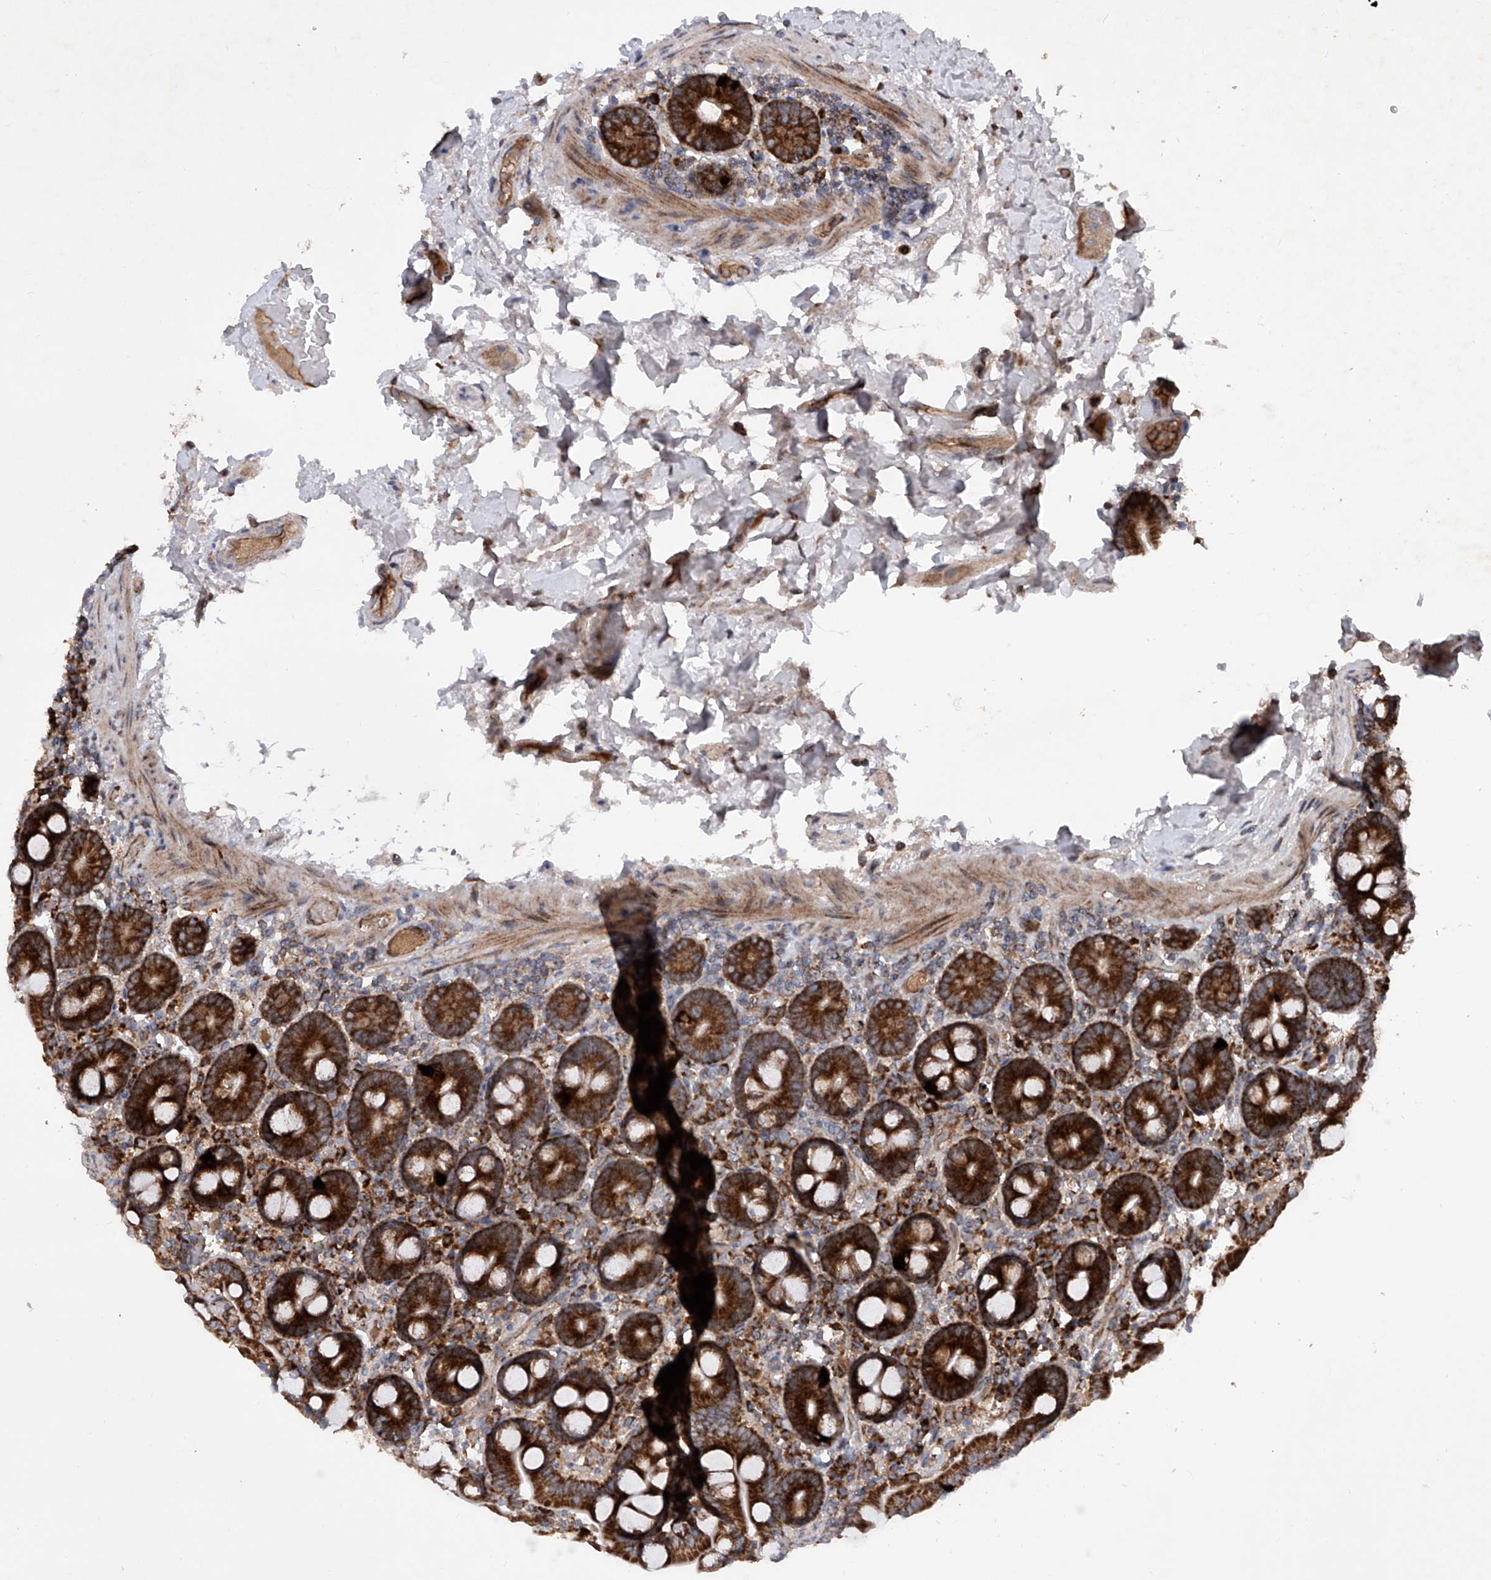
{"staining": {"intensity": "strong", "quantity": ">75%", "location": "cytoplasmic/membranous"}, "tissue": "duodenum", "cell_type": "Glandular cells", "image_type": "normal", "snomed": [{"axis": "morphology", "description": "Normal tissue, NOS"}, {"axis": "topography", "description": "Duodenum"}], "caption": "Protein staining exhibits strong cytoplasmic/membranous staining in approximately >75% of glandular cells in unremarkable duodenum.", "gene": "DAD1", "patient": {"sex": "male", "age": 55}}